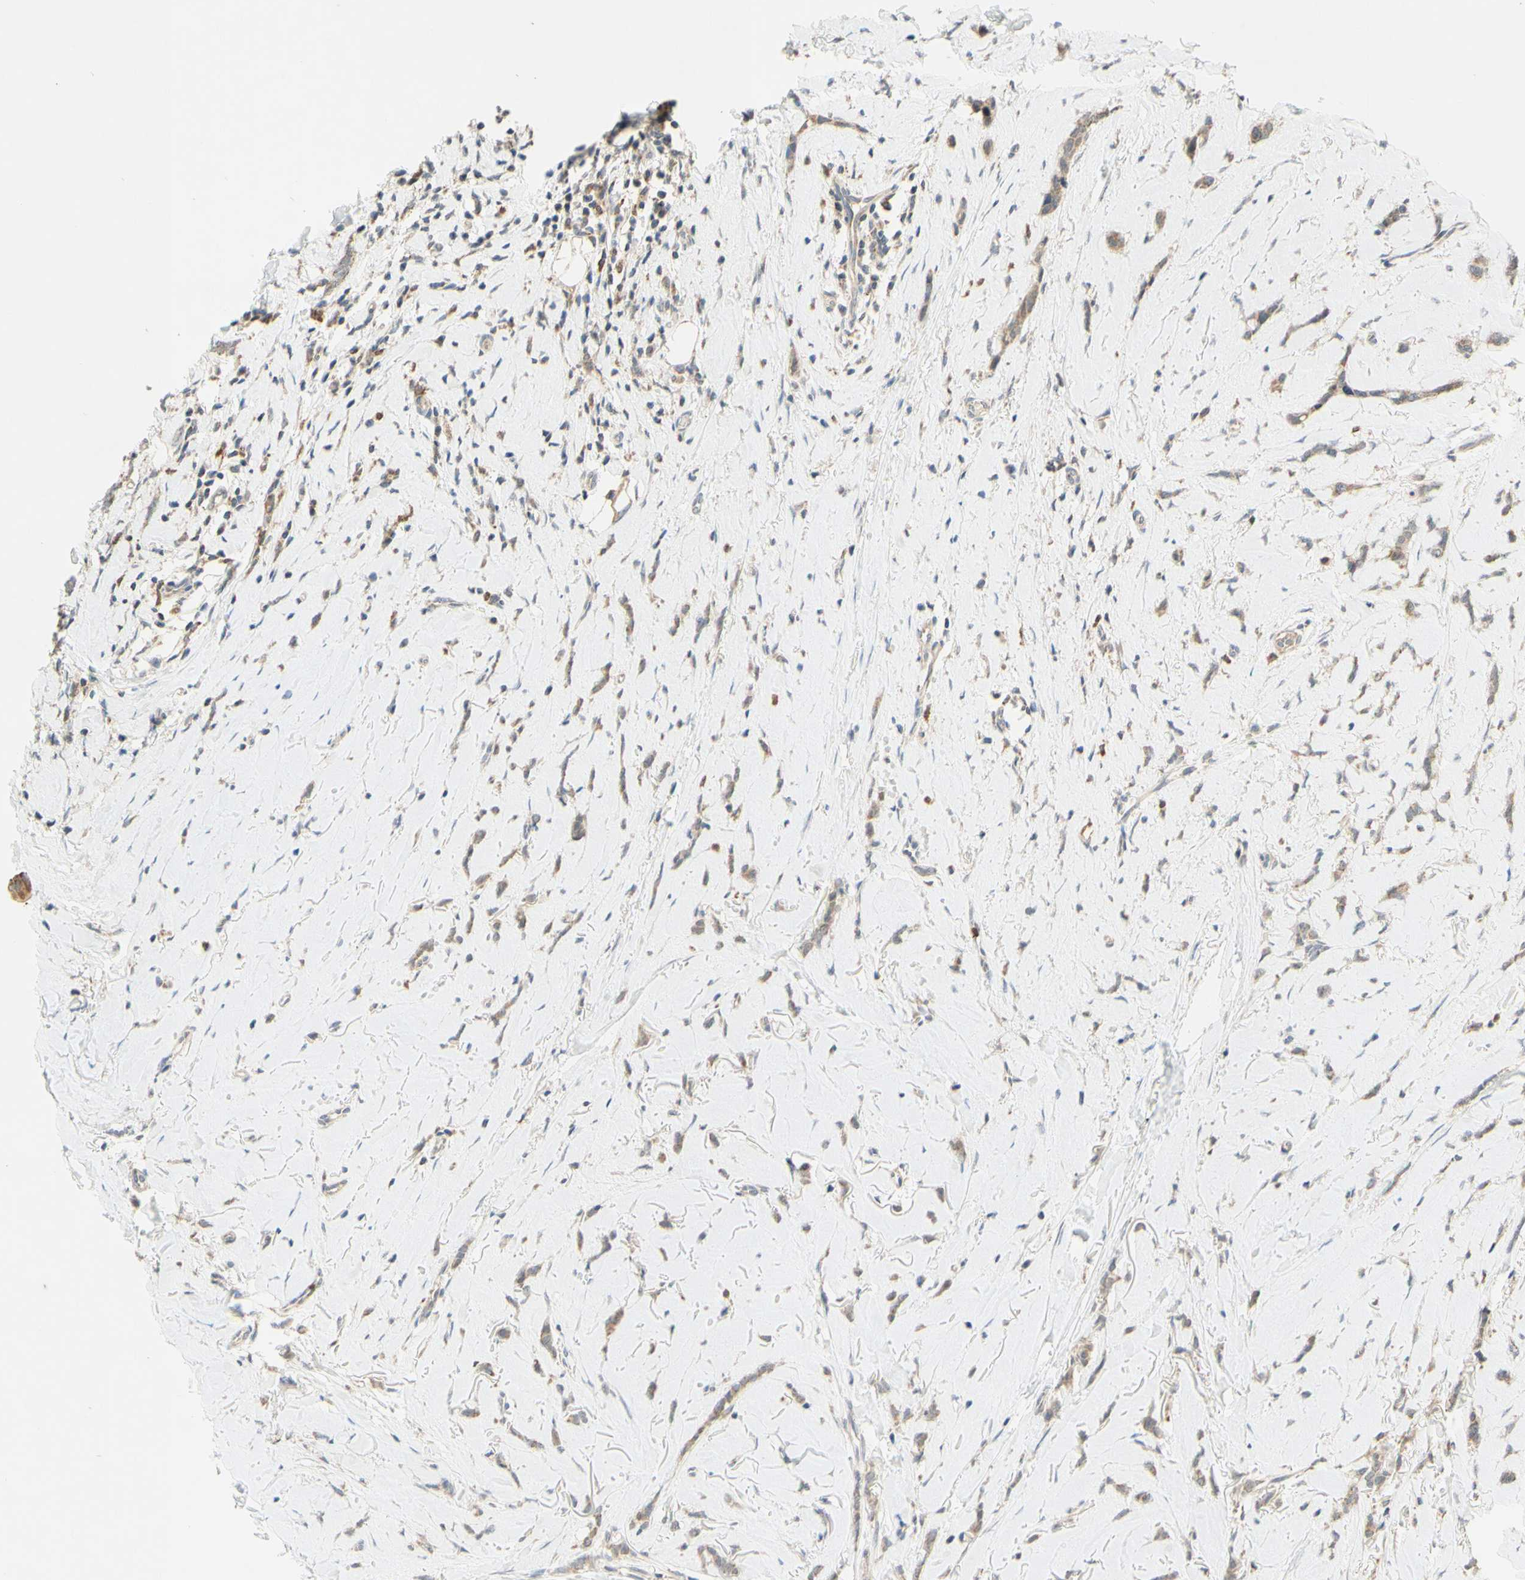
{"staining": {"intensity": "moderate", "quantity": ">75%", "location": "cytoplasmic/membranous"}, "tissue": "breast cancer", "cell_type": "Tumor cells", "image_type": "cancer", "snomed": [{"axis": "morphology", "description": "Lobular carcinoma"}, {"axis": "topography", "description": "Skin"}, {"axis": "topography", "description": "Breast"}], "caption": "The photomicrograph demonstrates a brown stain indicating the presence of a protein in the cytoplasmic/membranous of tumor cells in breast lobular carcinoma. (brown staining indicates protein expression, while blue staining denotes nuclei).", "gene": "GATA1", "patient": {"sex": "female", "age": 46}}